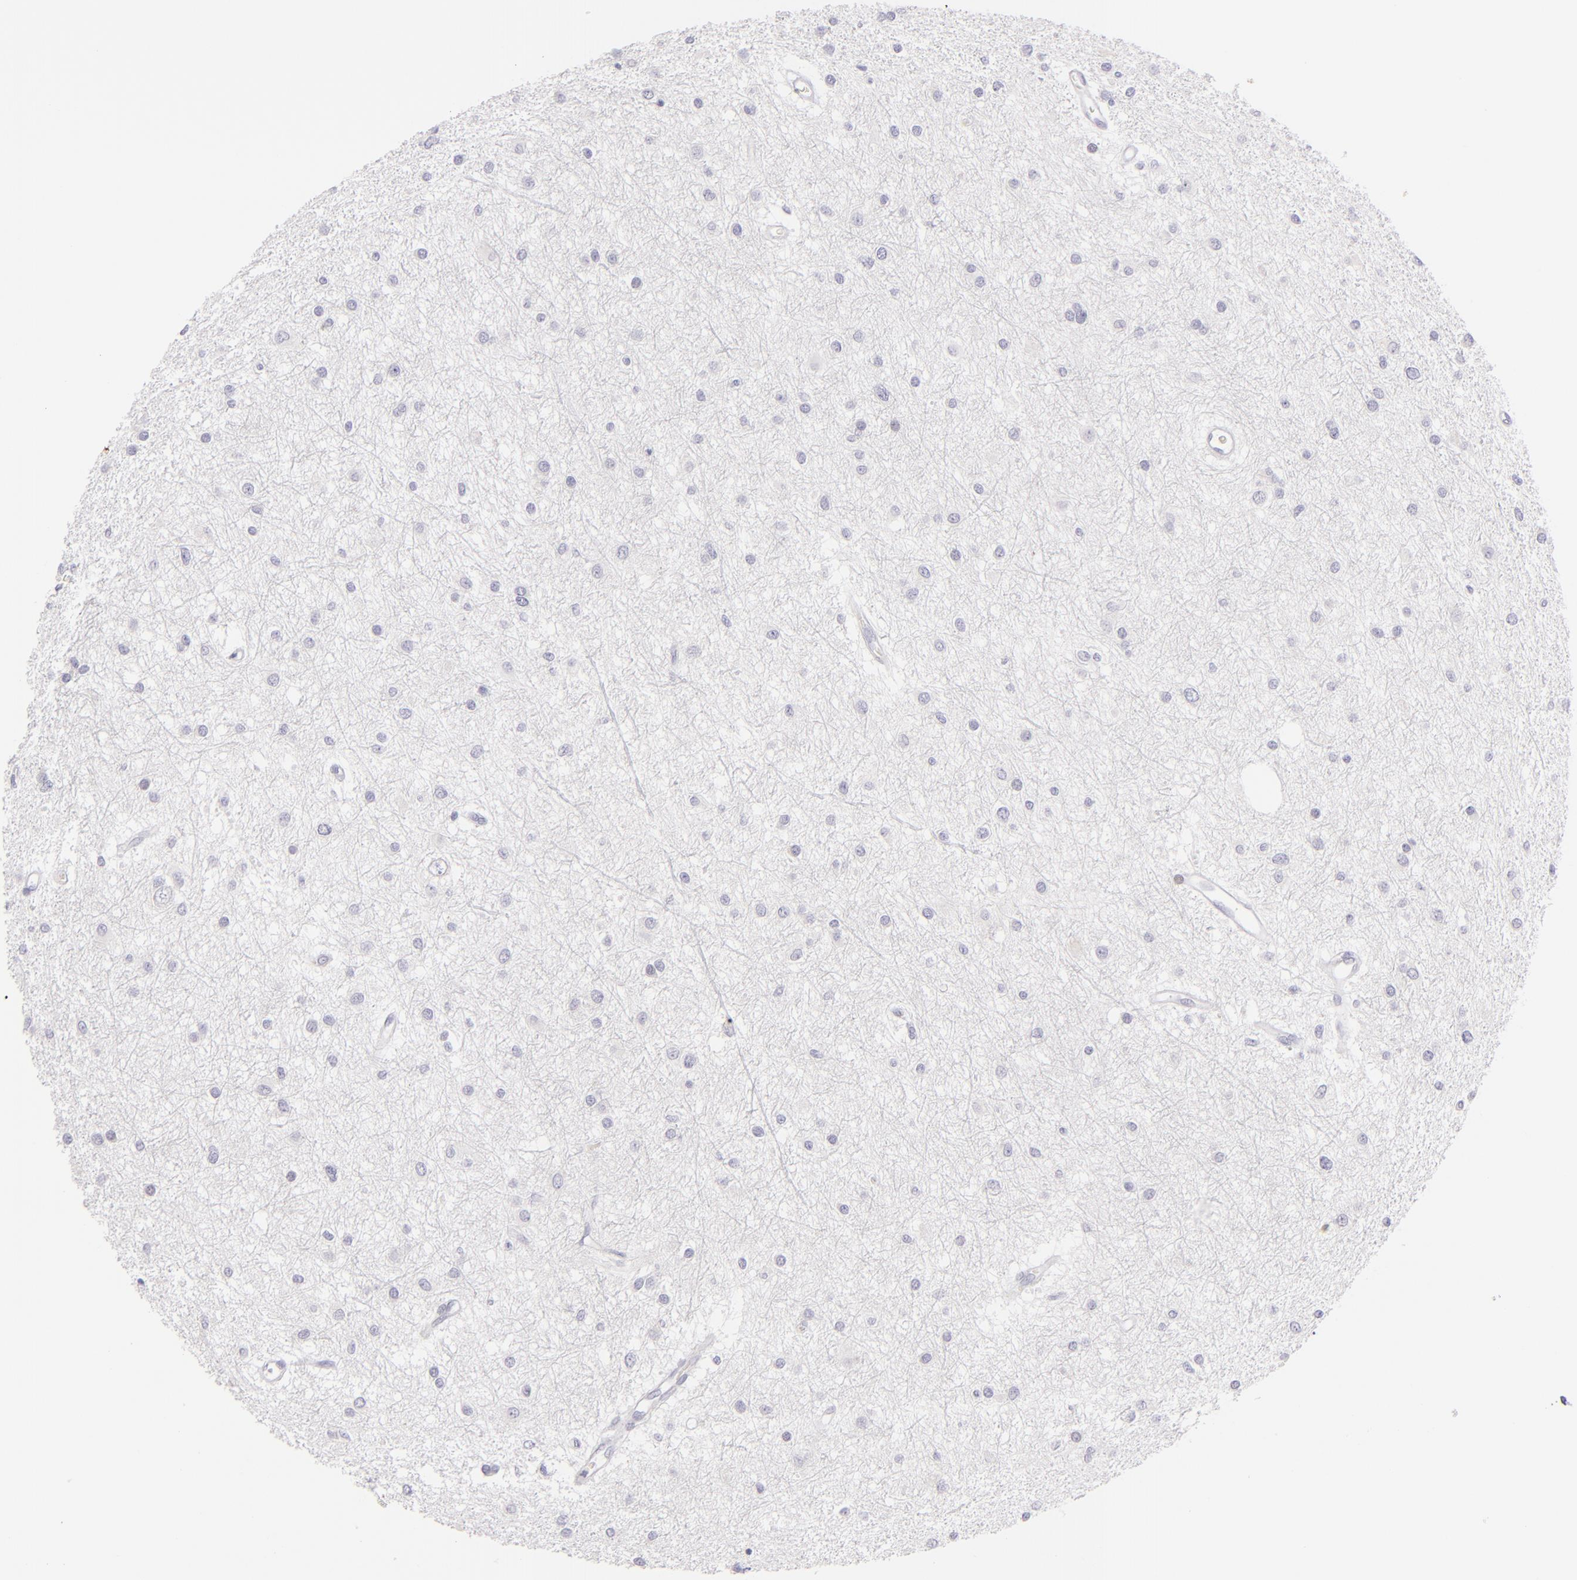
{"staining": {"intensity": "negative", "quantity": "none", "location": "none"}, "tissue": "glioma", "cell_type": "Tumor cells", "image_type": "cancer", "snomed": [{"axis": "morphology", "description": "Glioma, malignant, Low grade"}, {"axis": "topography", "description": "Brain"}], "caption": "IHC of human malignant glioma (low-grade) exhibits no positivity in tumor cells. Nuclei are stained in blue.", "gene": "CLDN4", "patient": {"sex": "female", "age": 36}}